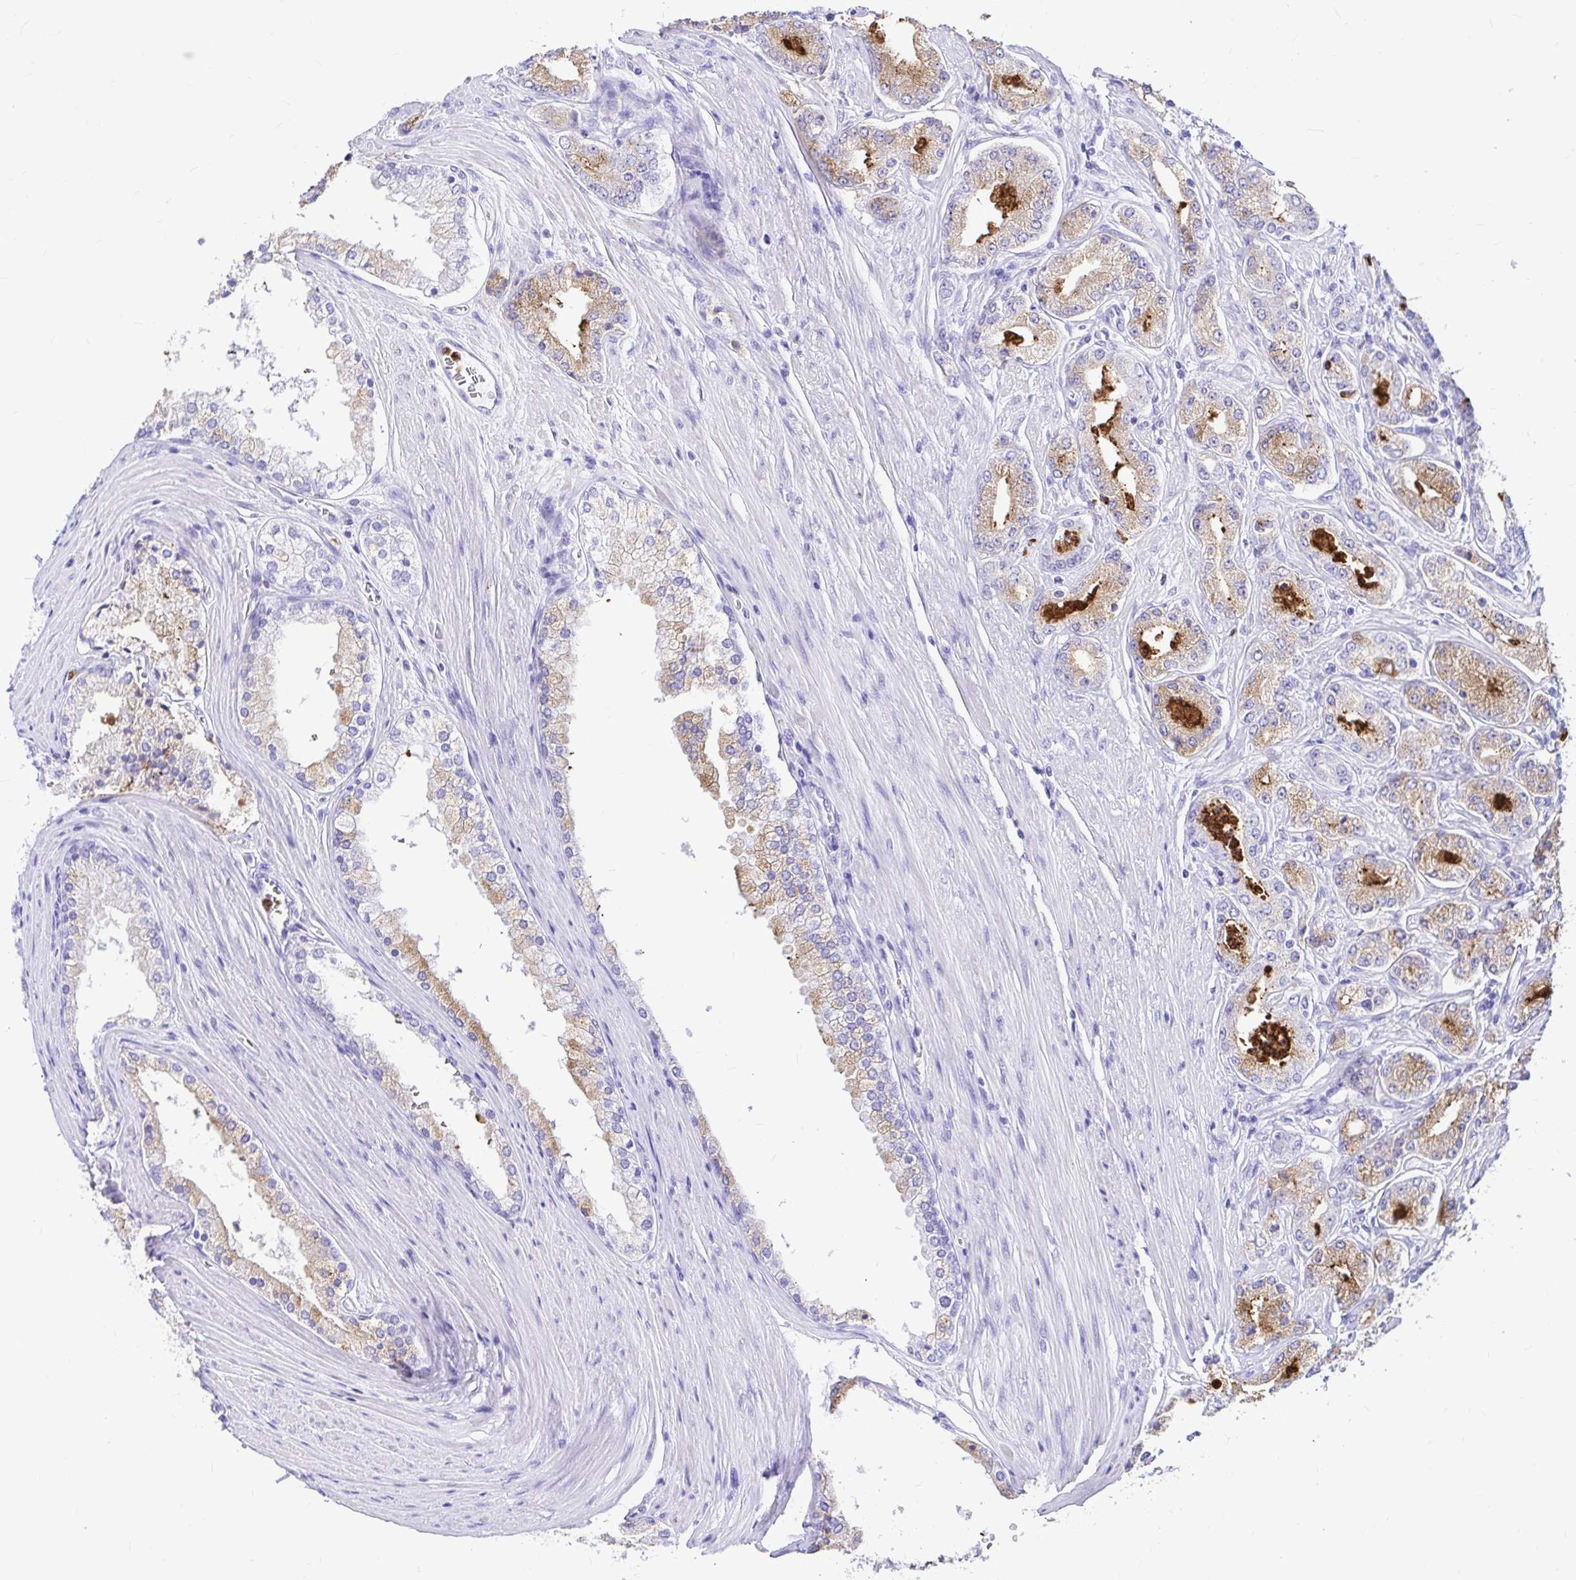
{"staining": {"intensity": "weak", "quantity": "25%-75%", "location": "cytoplasmic/membranous"}, "tissue": "prostate cancer", "cell_type": "Tumor cells", "image_type": "cancer", "snomed": [{"axis": "morphology", "description": "Adenocarcinoma, High grade"}, {"axis": "topography", "description": "Prostate"}], "caption": "Protein staining reveals weak cytoplasmic/membranous expression in about 25%-75% of tumor cells in prostate cancer.", "gene": "CLEC1B", "patient": {"sex": "male", "age": 66}}